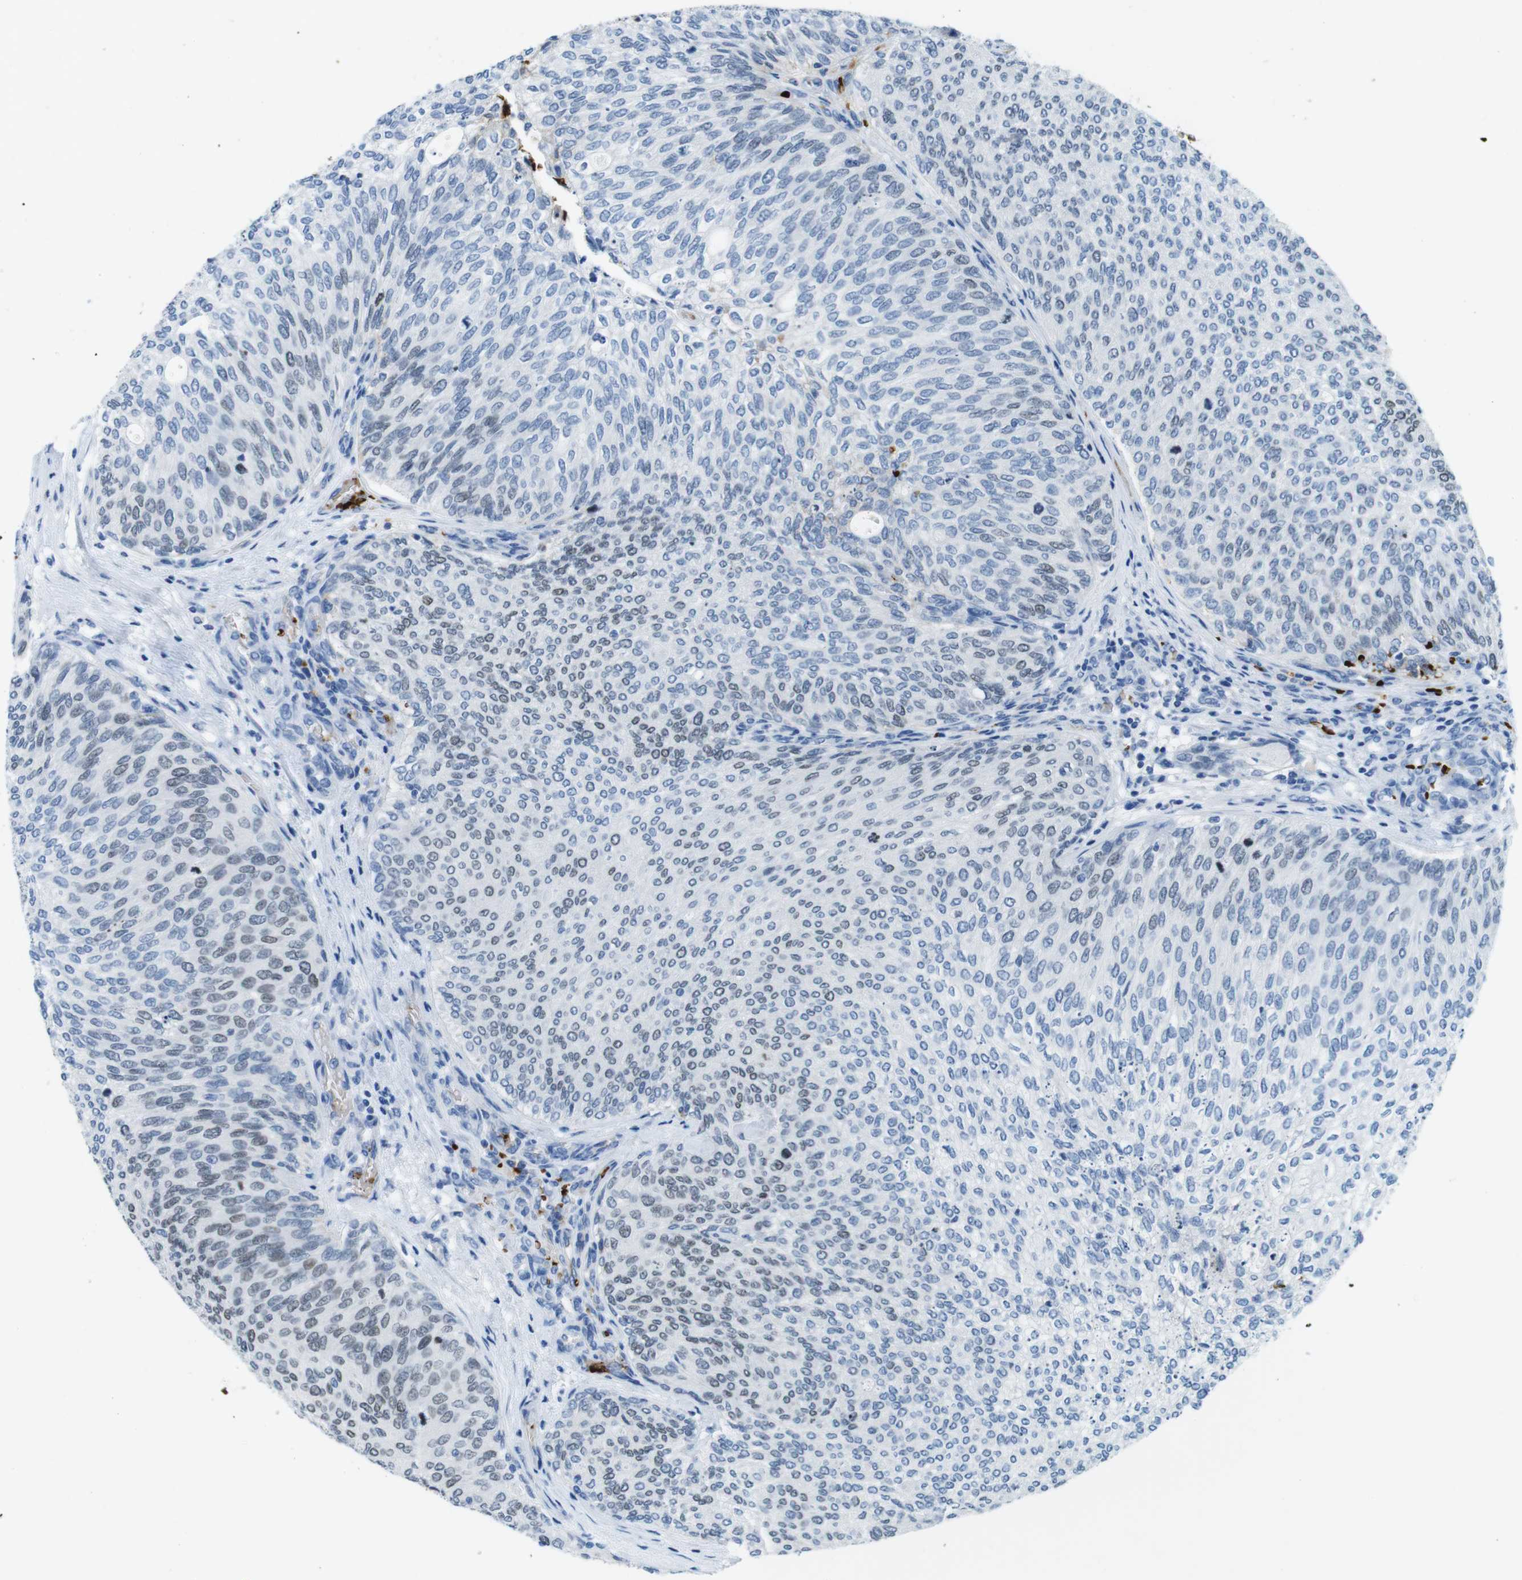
{"staining": {"intensity": "weak", "quantity": "<25%", "location": "nuclear"}, "tissue": "urothelial cancer", "cell_type": "Tumor cells", "image_type": "cancer", "snomed": [{"axis": "morphology", "description": "Urothelial carcinoma, Low grade"}, {"axis": "topography", "description": "Urinary bladder"}], "caption": "Urothelial carcinoma (low-grade) was stained to show a protein in brown. There is no significant staining in tumor cells.", "gene": "TFAP2C", "patient": {"sex": "female", "age": 79}}